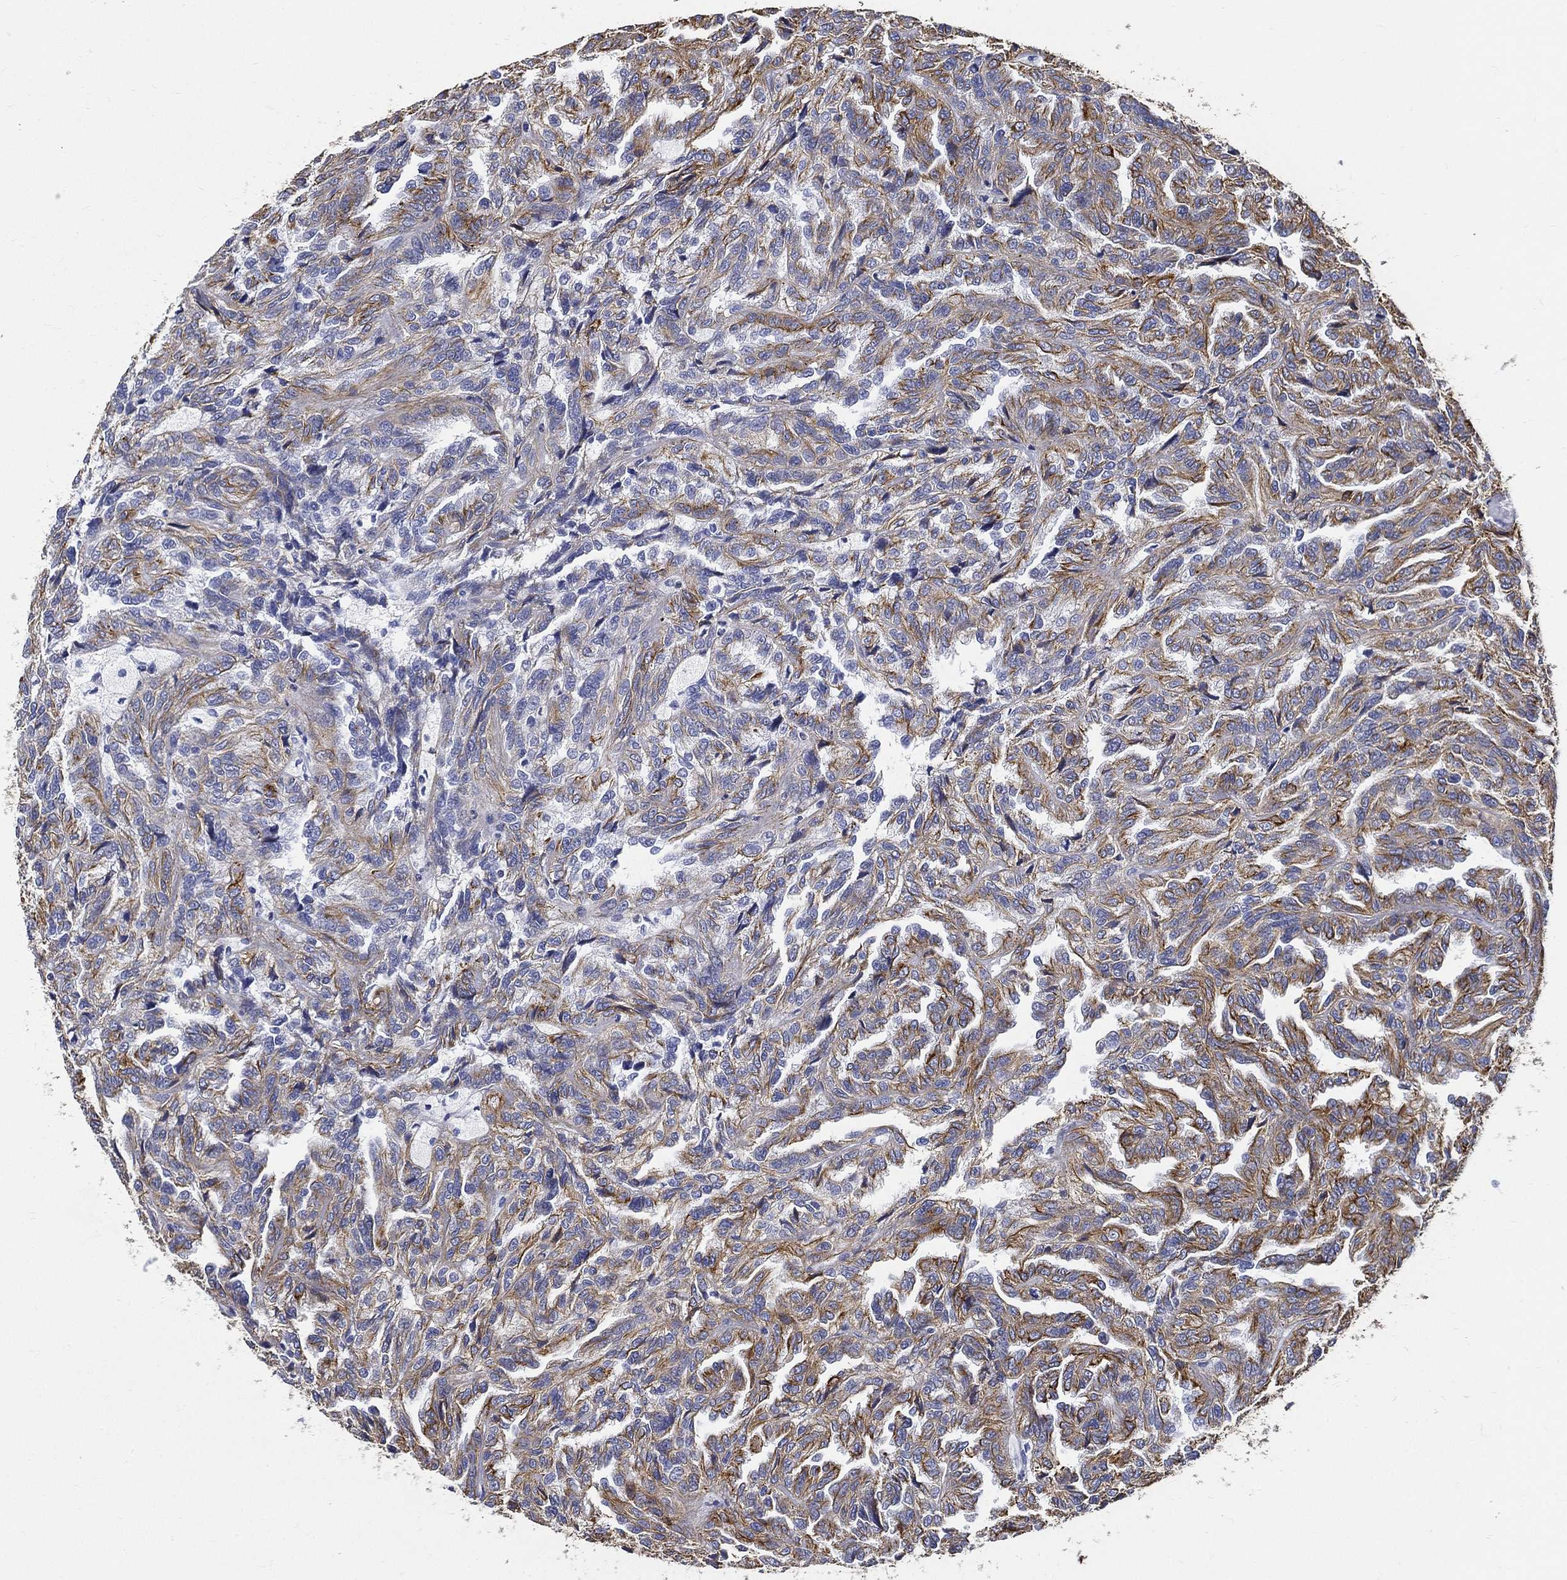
{"staining": {"intensity": "moderate", "quantity": ">75%", "location": "cytoplasmic/membranous"}, "tissue": "renal cancer", "cell_type": "Tumor cells", "image_type": "cancer", "snomed": [{"axis": "morphology", "description": "Adenocarcinoma, NOS"}, {"axis": "topography", "description": "Kidney"}], "caption": "There is medium levels of moderate cytoplasmic/membranous positivity in tumor cells of renal cancer, as demonstrated by immunohistochemical staining (brown color).", "gene": "NEDD9", "patient": {"sex": "male", "age": 79}}